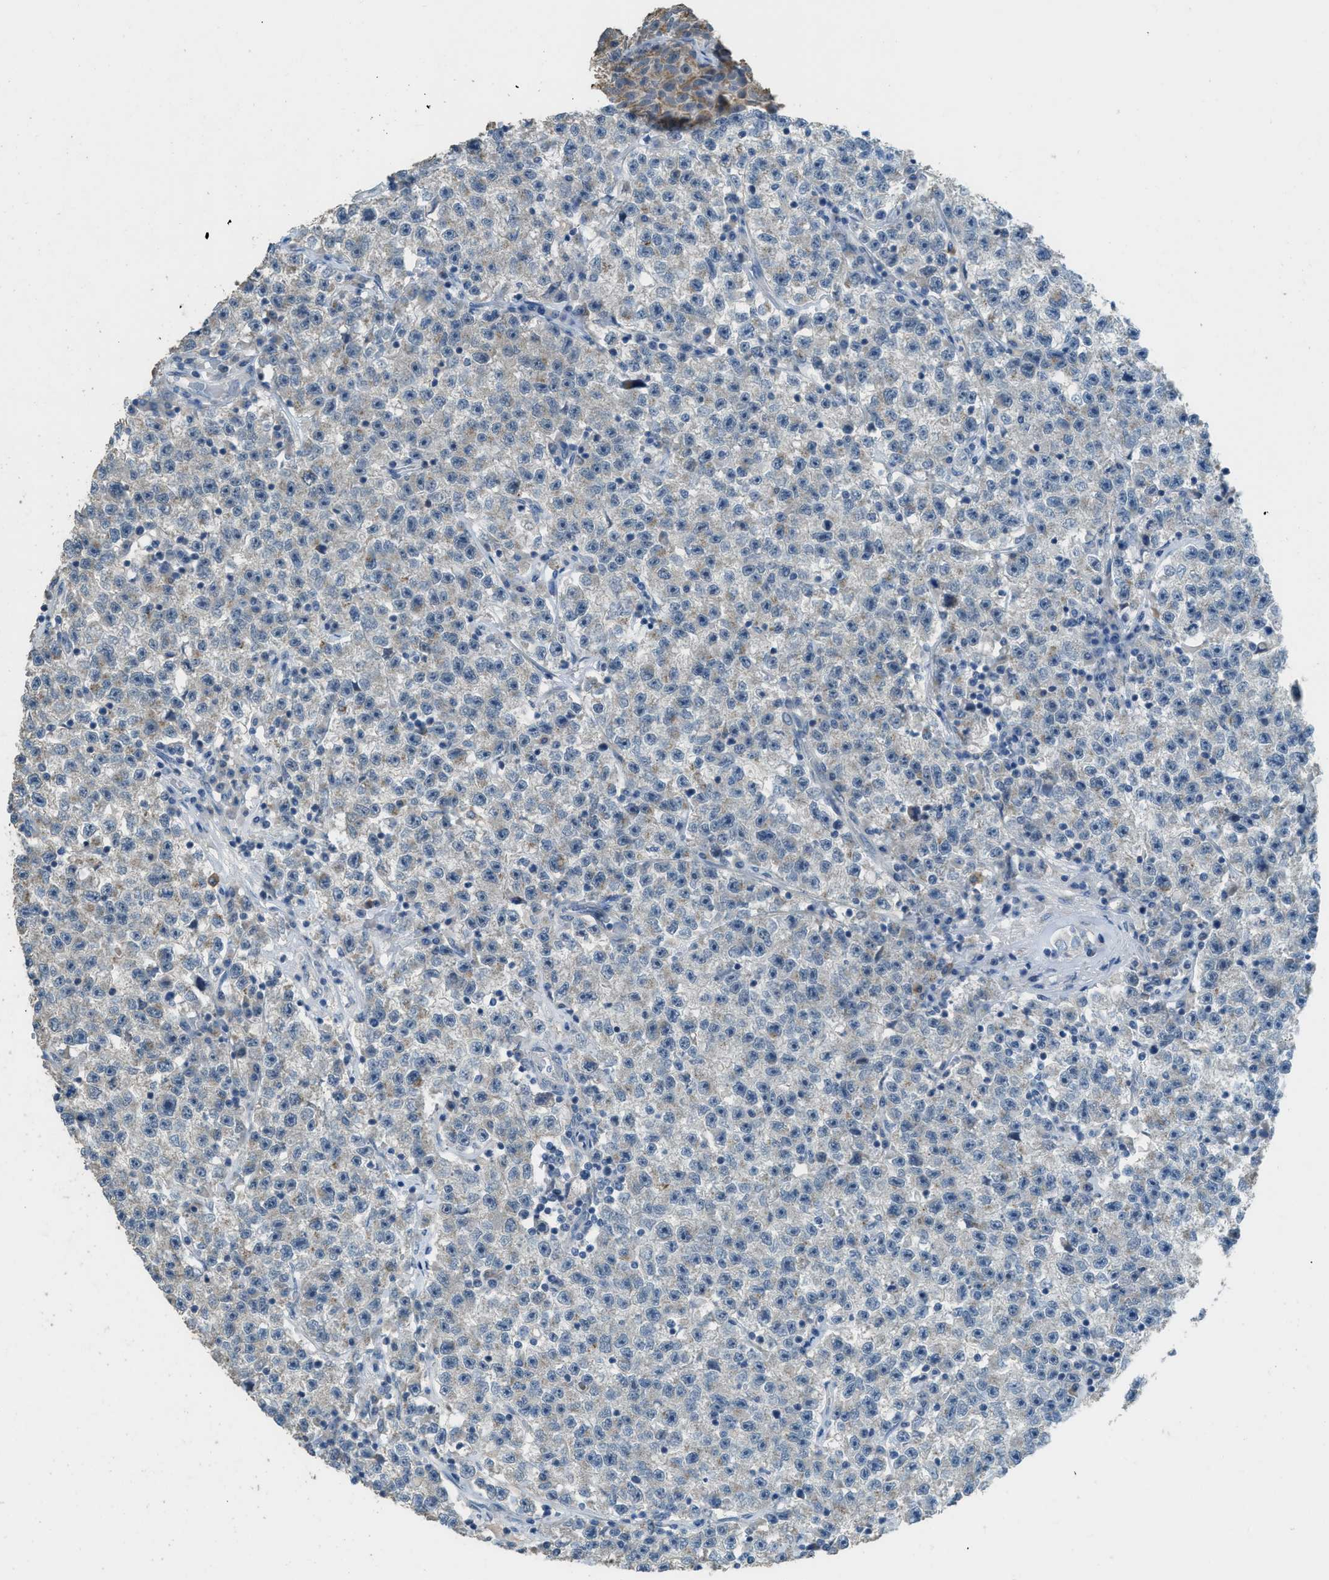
{"staining": {"intensity": "weak", "quantity": "<25%", "location": "cytoplasmic/membranous"}, "tissue": "testis cancer", "cell_type": "Tumor cells", "image_type": "cancer", "snomed": [{"axis": "morphology", "description": "Seminoma, NOS"}, {"axis": "topography", "description": "Testis"}], "caption": "Testis cancer was stained to show a protein in brown. There is no significant expression in tumor cells.", "gene": "TIMD4", "patient": {"sex": "male", "age": 22}}